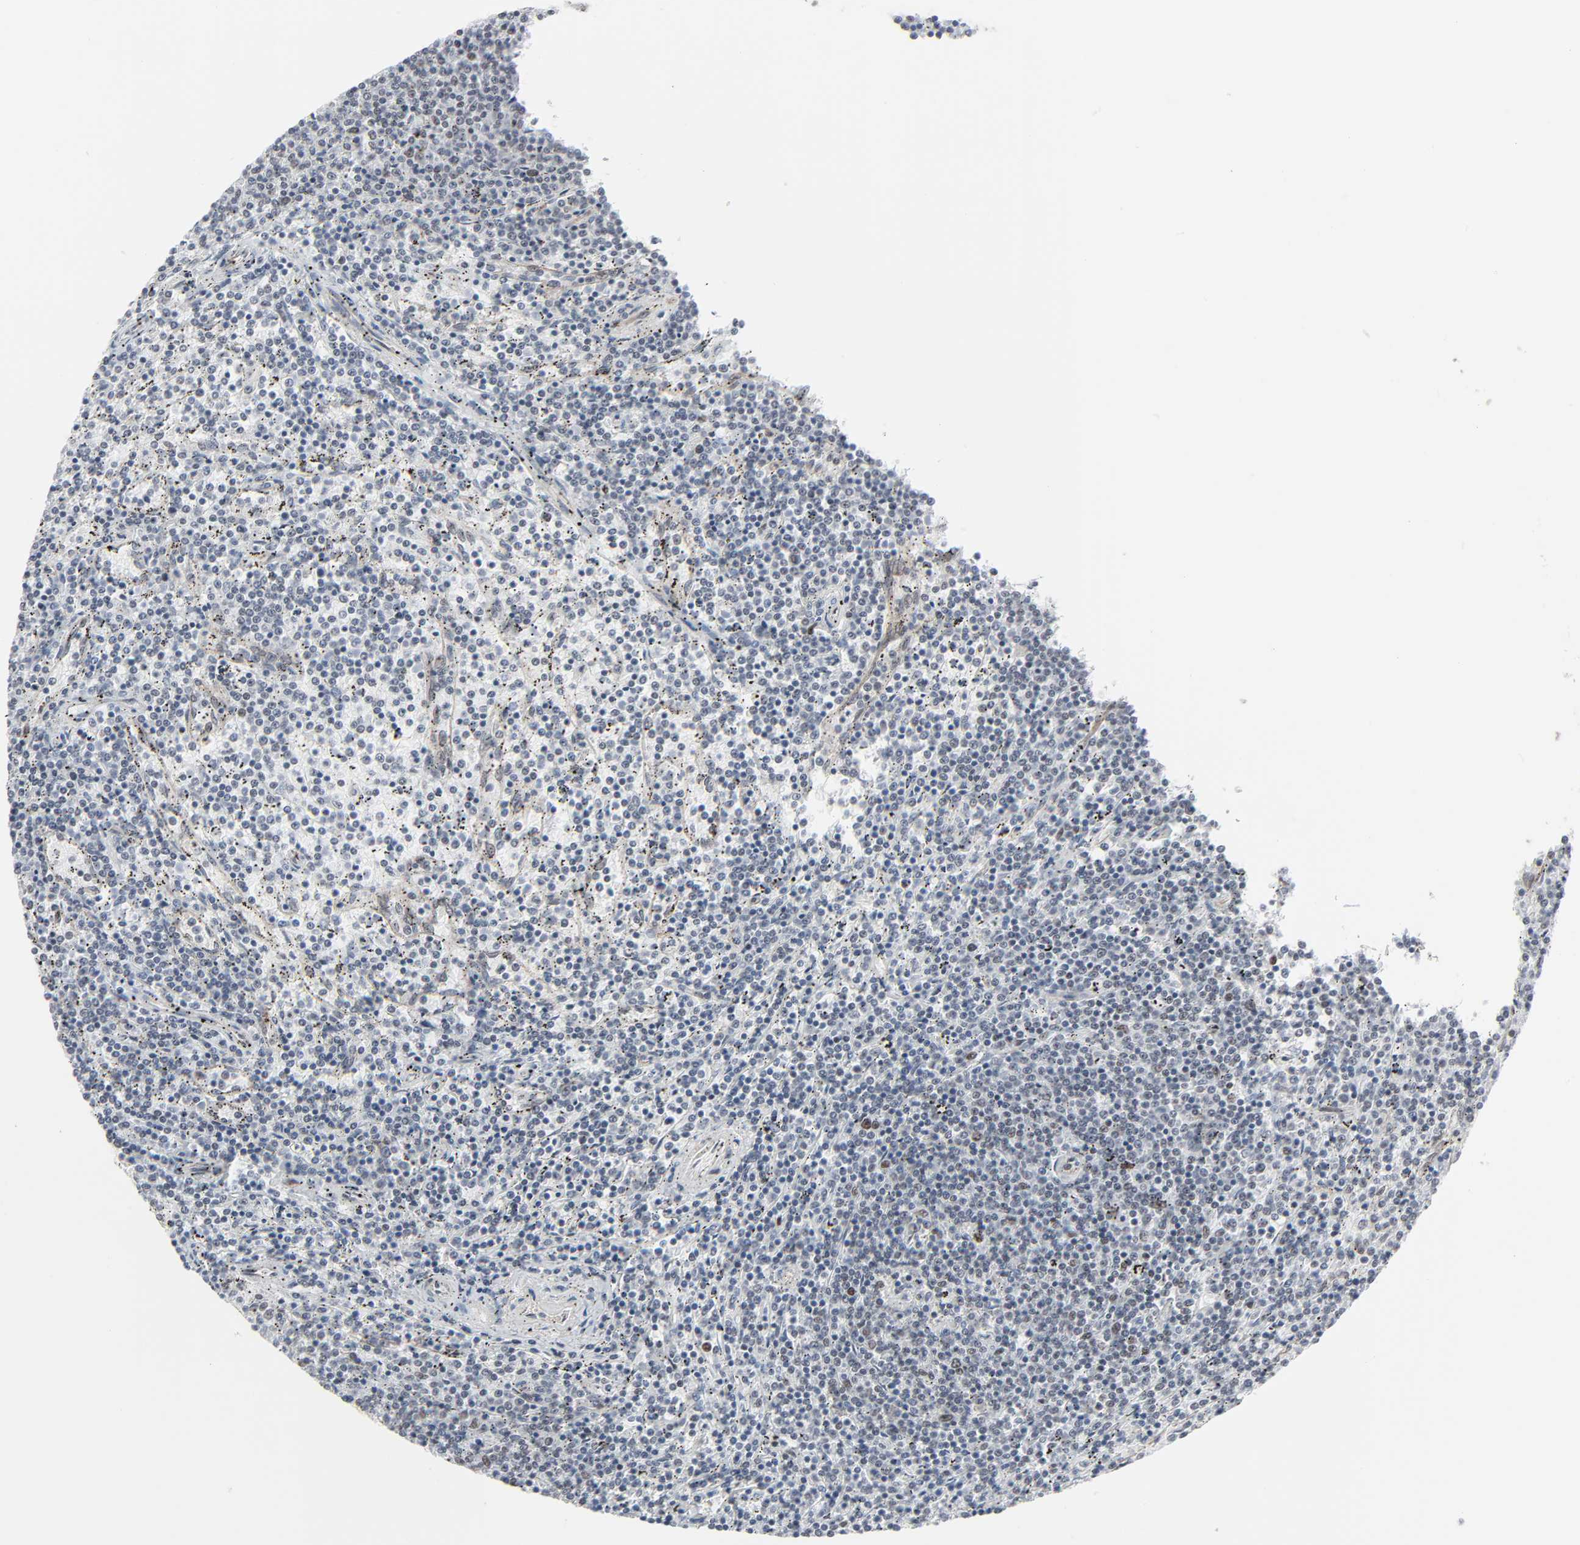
{"staining": {"intensity": "negative", "quantity": "none", "location": "none"}, "tissue": "lymphoma", "cell_type": "Tumor cells", "image_type": "cancer", "snomed": [{"axis": "morphology", "description": "Malignant lymphoma, non-Hodgkin's type, Low grade"}, {"axis": "topography", "description": "Spleen"}], "caption": "Tumor cells are negative for protein expression in human low-grade malignant lymphoma, non-Hodgkin's type.", "gene": "FBXO28", "patient": {"sex": "female", "age": 50}}